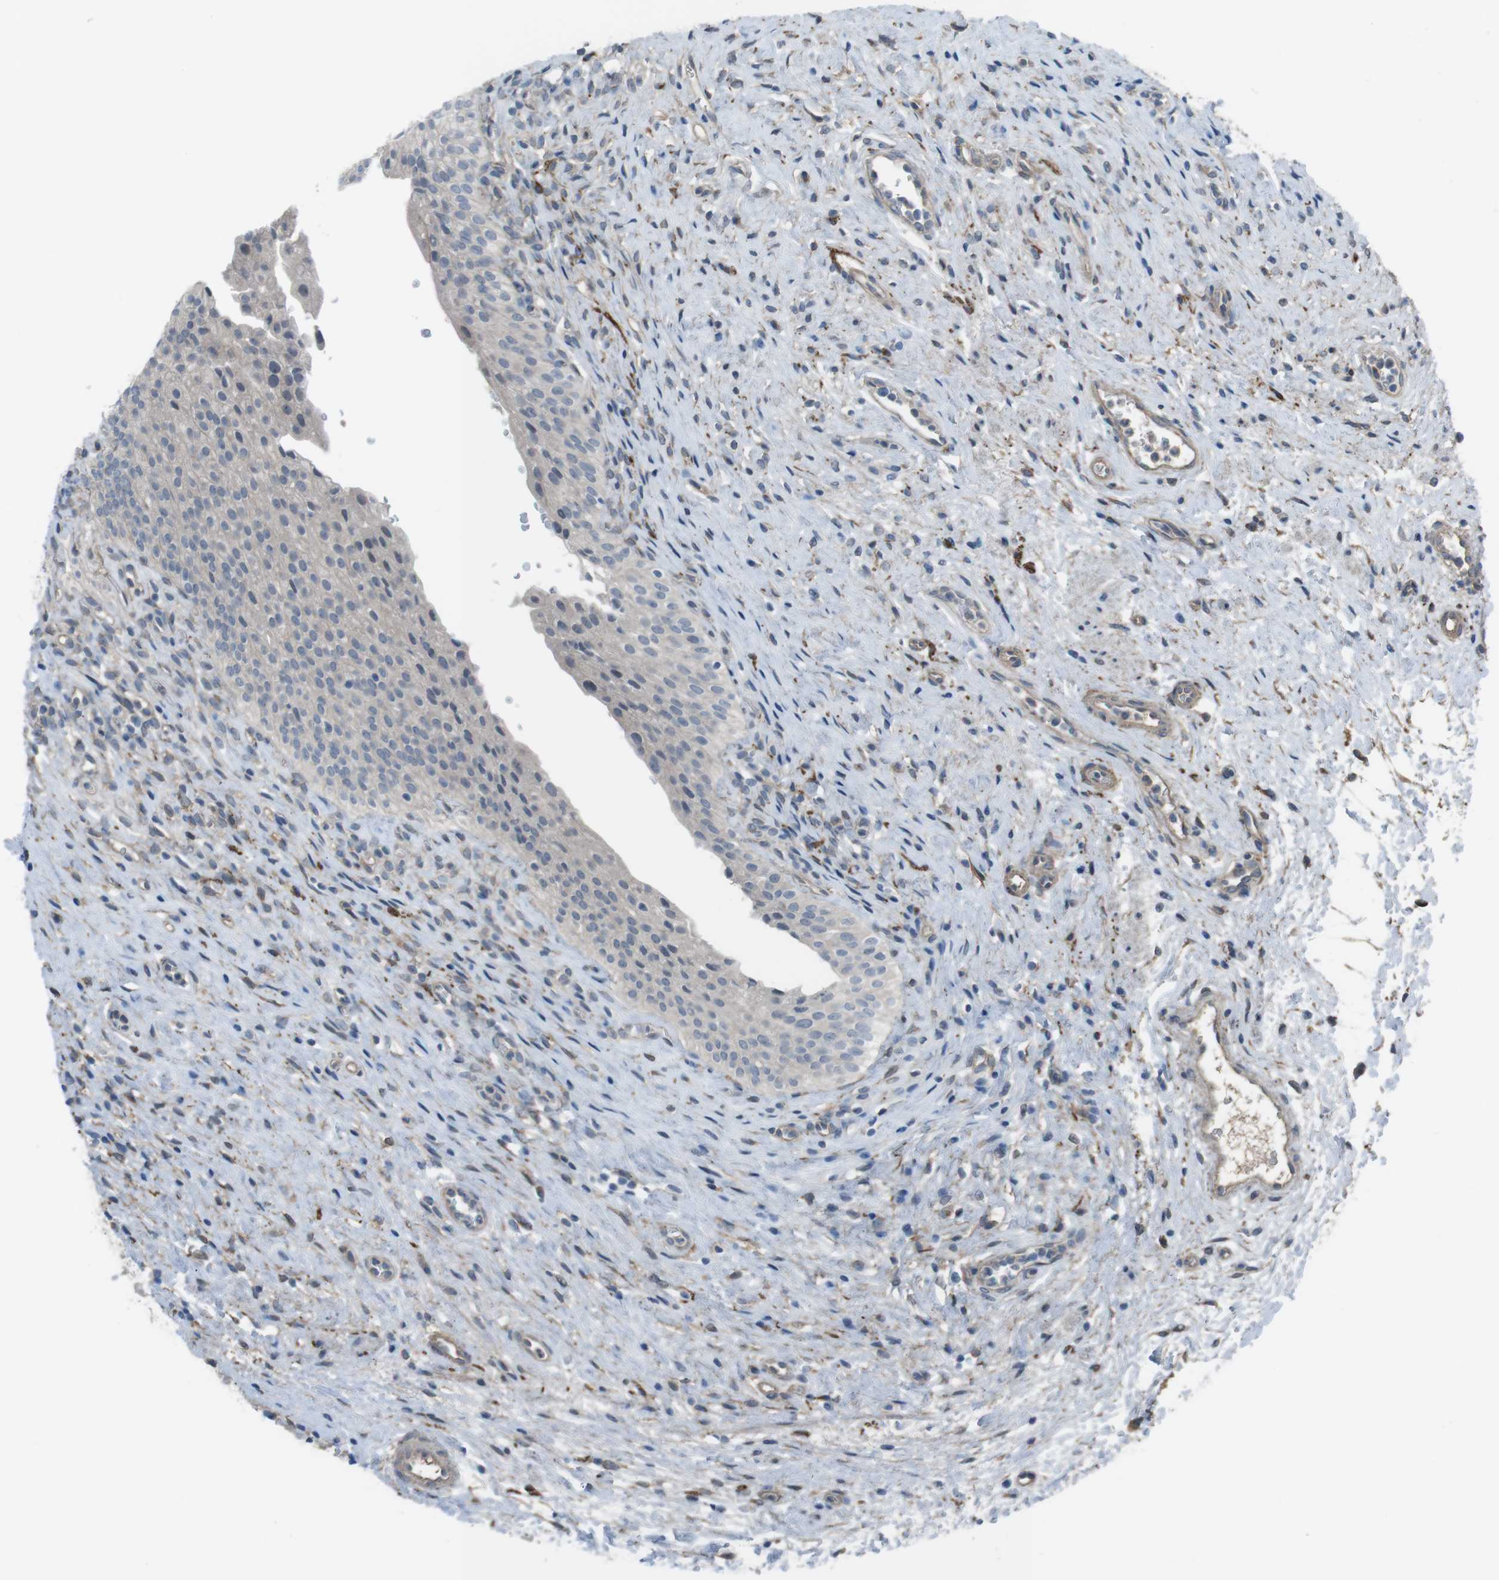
{"staining": {"intensity": "weak", "quantity": "<25%", "location": "cytoplasmic/membranous"}, "tissue": "urinary bladder", "cell_type": "Urothelial cells", "image_type": "normal", "snomed": [{"axis": "morphology", "description": "Normal tissue, NOS"}, {"axis": "morphology", "description": "Urothelial carcinoma, High grade"}, {"axis": "topography", "description": "Urinary bladder"}], "caption": "Human urinary bladder stained for a protein using immunohistochemistry (IHC) displays no expression in urothelial cells.", "gene": "ANK2", "patient": {"sex": "male", "age": 46}}